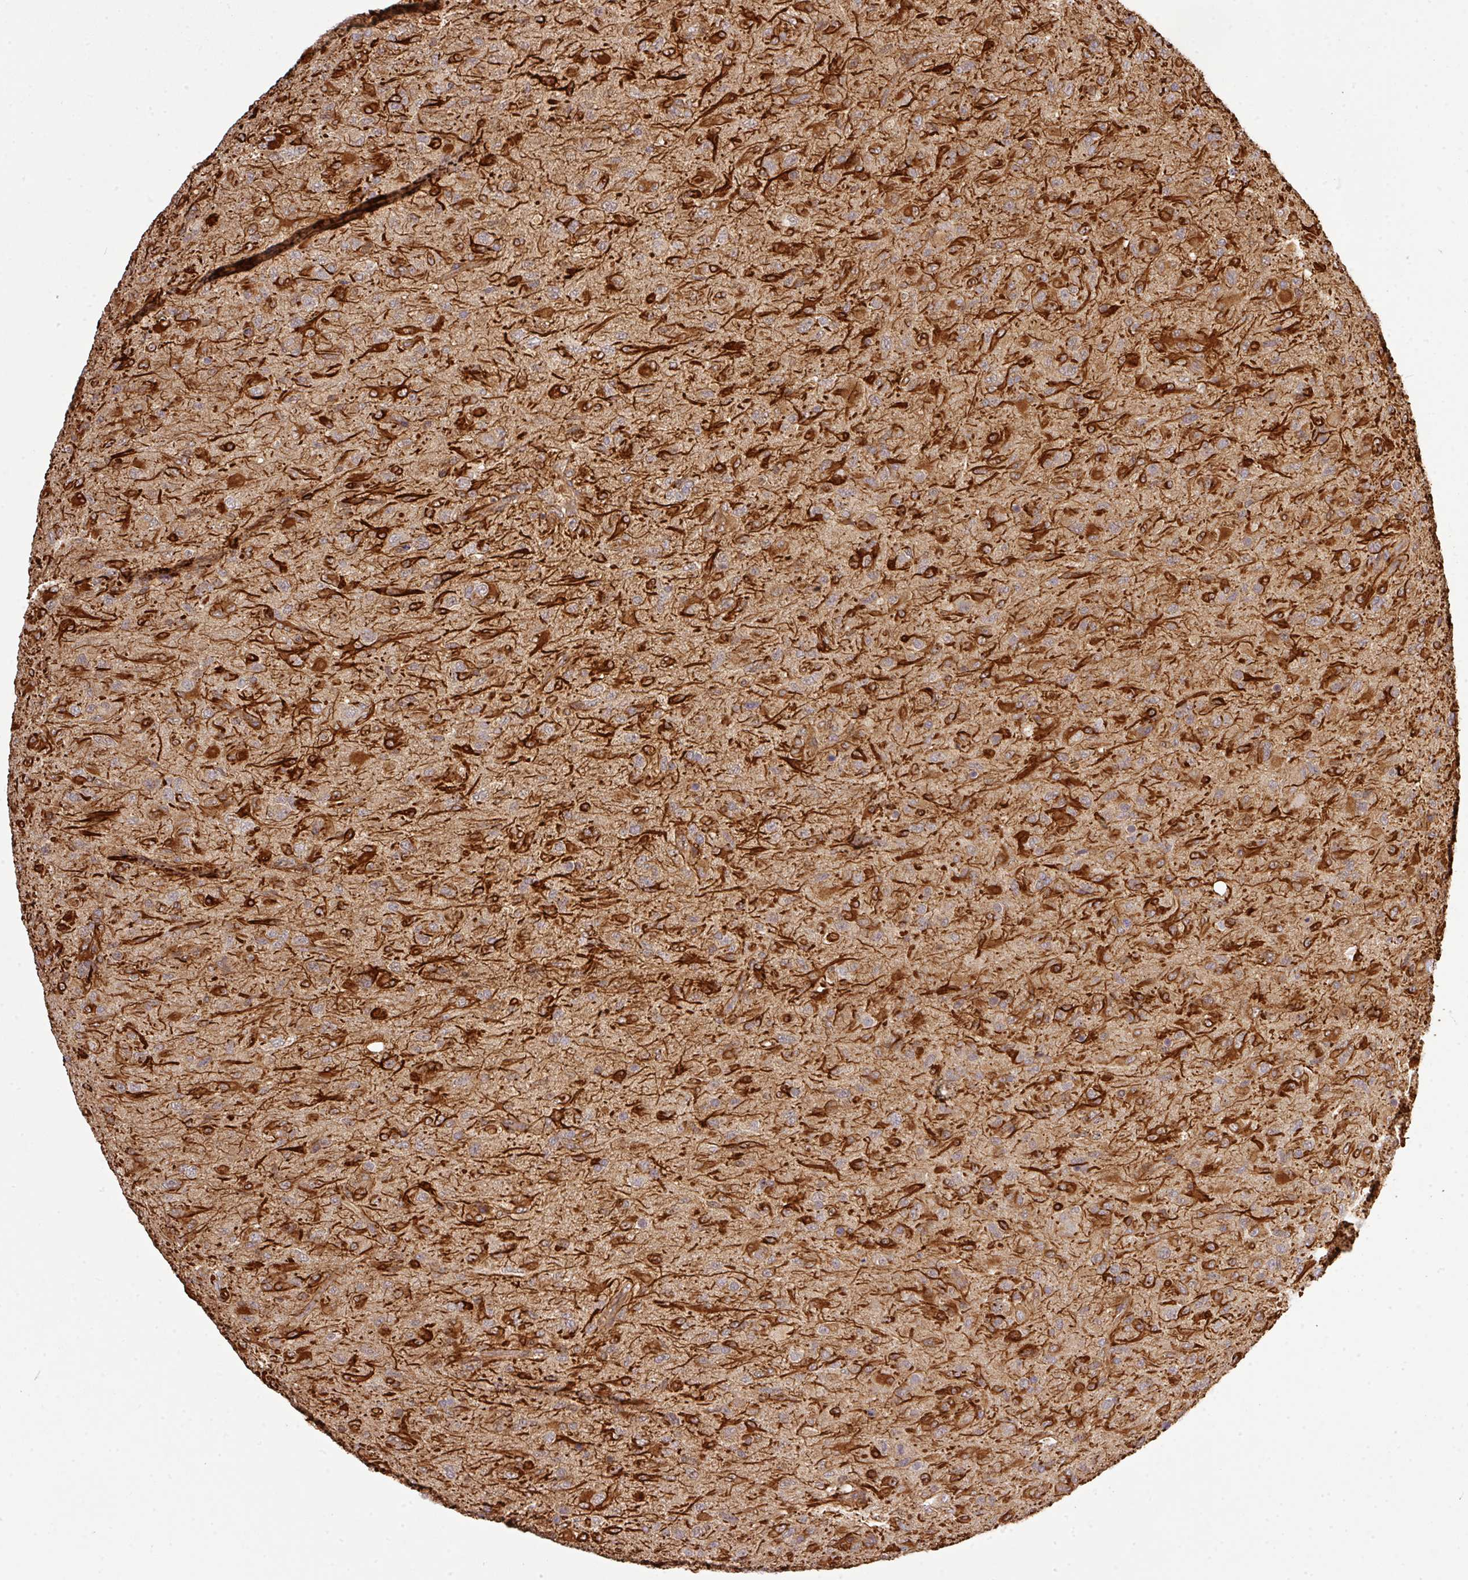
{"staining": {"intensity": "strong", "quantity": "25%-75%", "location": "cytoplasmic/membranous"}, "tissue": "glioma", "cell_type": "Tumor cells", "image_type": "cancer", "snomed": [{"axis": "morphology", "description": "Glioma, malignant, Low grade"}, {"axis": "topography", "description": "Brain"}], "caption": "Glioma stained with a protein marker reveals strong staining in tumor cells.", "gene": "ARPIN", "patient": {"sex": "male", "age": 65}}